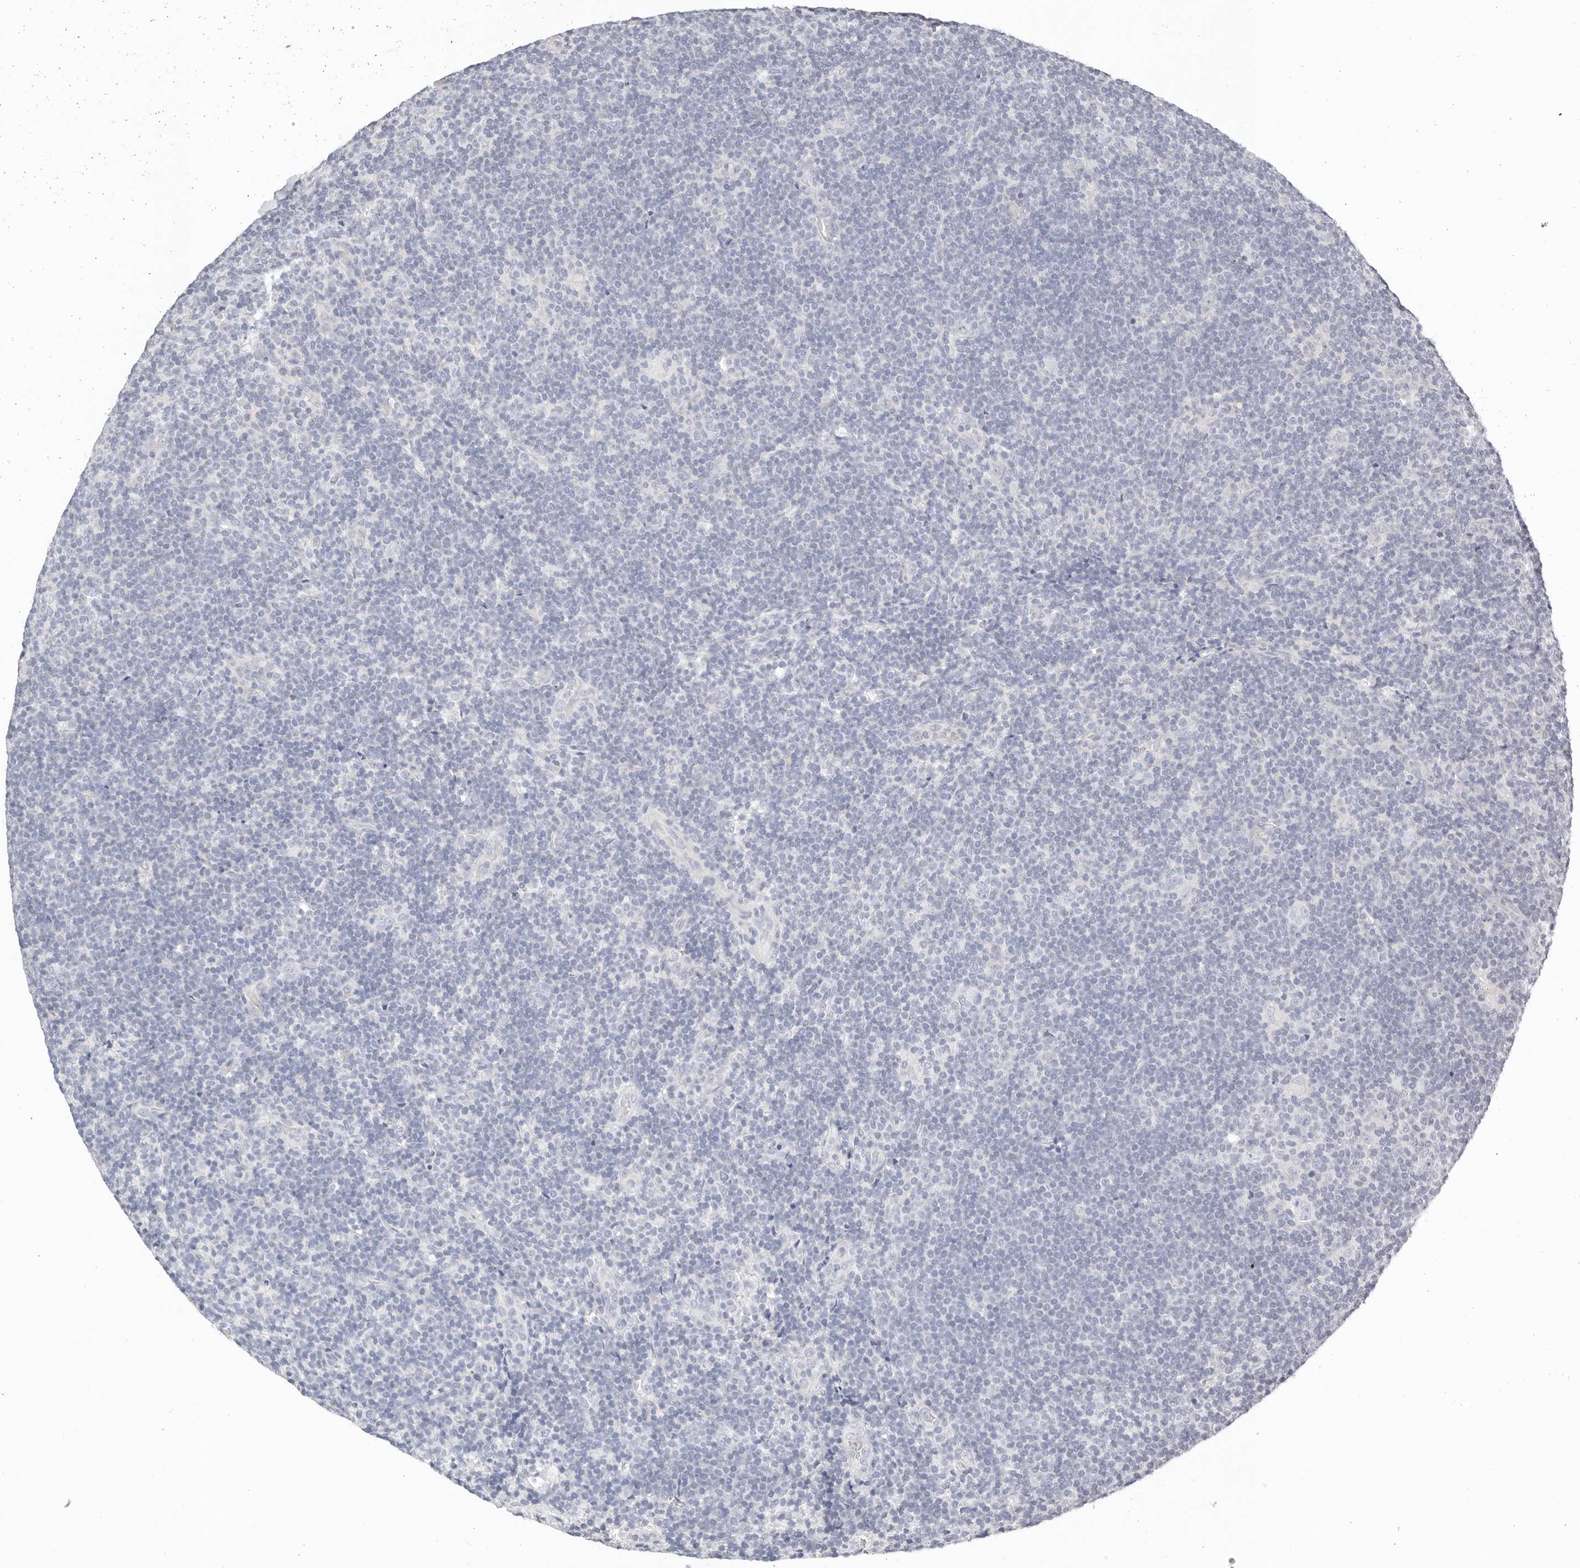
{"staining": {"intensity": "negative", "quantity": "none", "location": "none"}, "tissue": "lymphoma", "cell_type": "Tumor cells", "image_type": "cancer", "snomed": [{"axis": "morphology", "description": "Hodgkin's disease, NOS"}, {"axis": "topography", "description": "Lymph node"}], "caption": "There is no significant positivity in tumor cells of lymphoma.", "gene": "TMEM63B", "patient": {"sex": "female", "age": 57}}